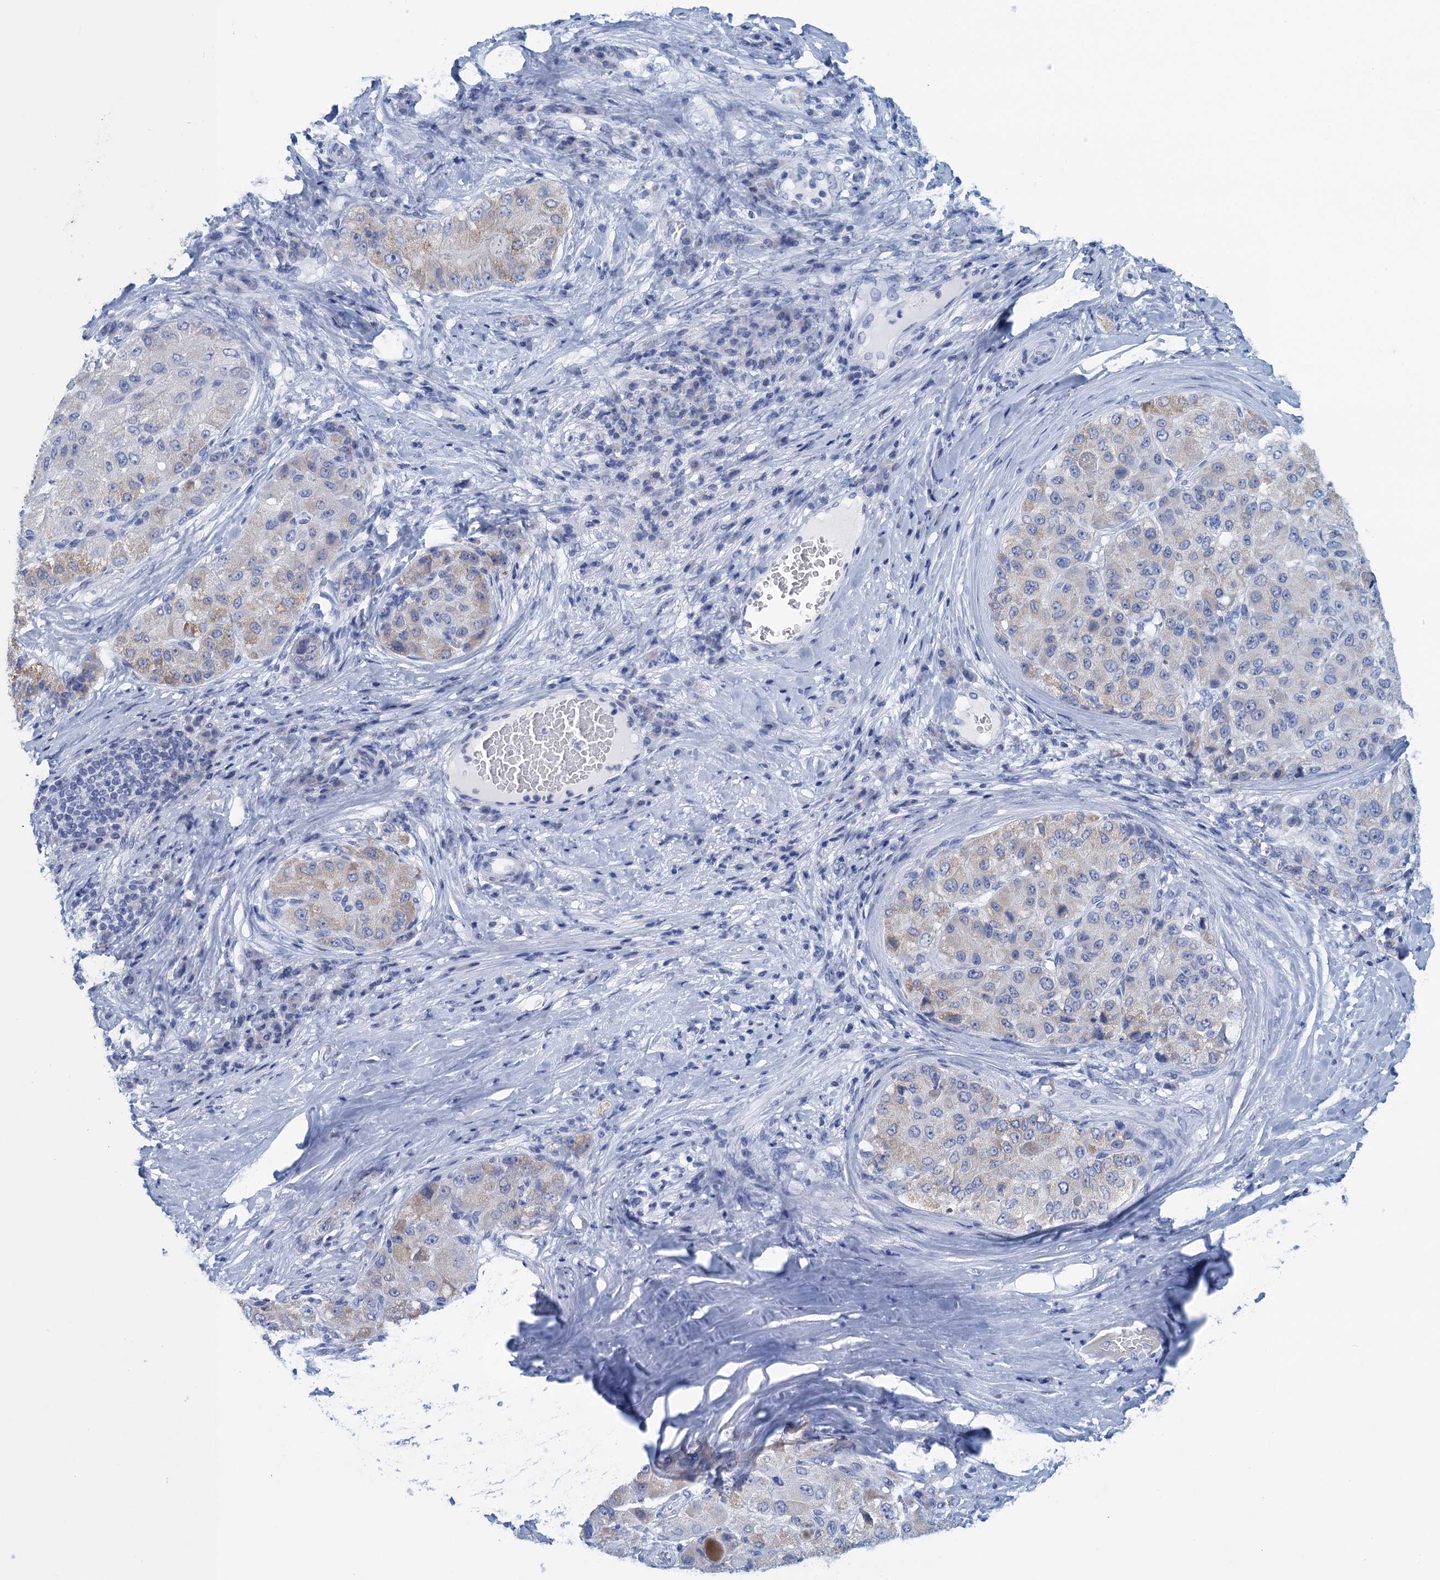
{"staining": {"intensity": "weak", "quantity": "<25%", "location": "cytoplasmic/membranous"}, "tissue": "liver cancer", "cell_type": "Tumor cells", "image_type": "cancer", "snomed": [{"axis": "morphology", "description": "Carcinoma, Hepatocellular, NOS"}, {"axis": "topography", "description": "Liver"}], "caption": "Immunohistochemical staining of human liver hepatocellular carcinoma displays no significant positivity in tumor cells. (DAB (3,3'-diaminobenzidine) immunohistochemistry (IHC), high magnification).", "gene": "SCEL", "patient": {"sex": "male", "age": 80}}